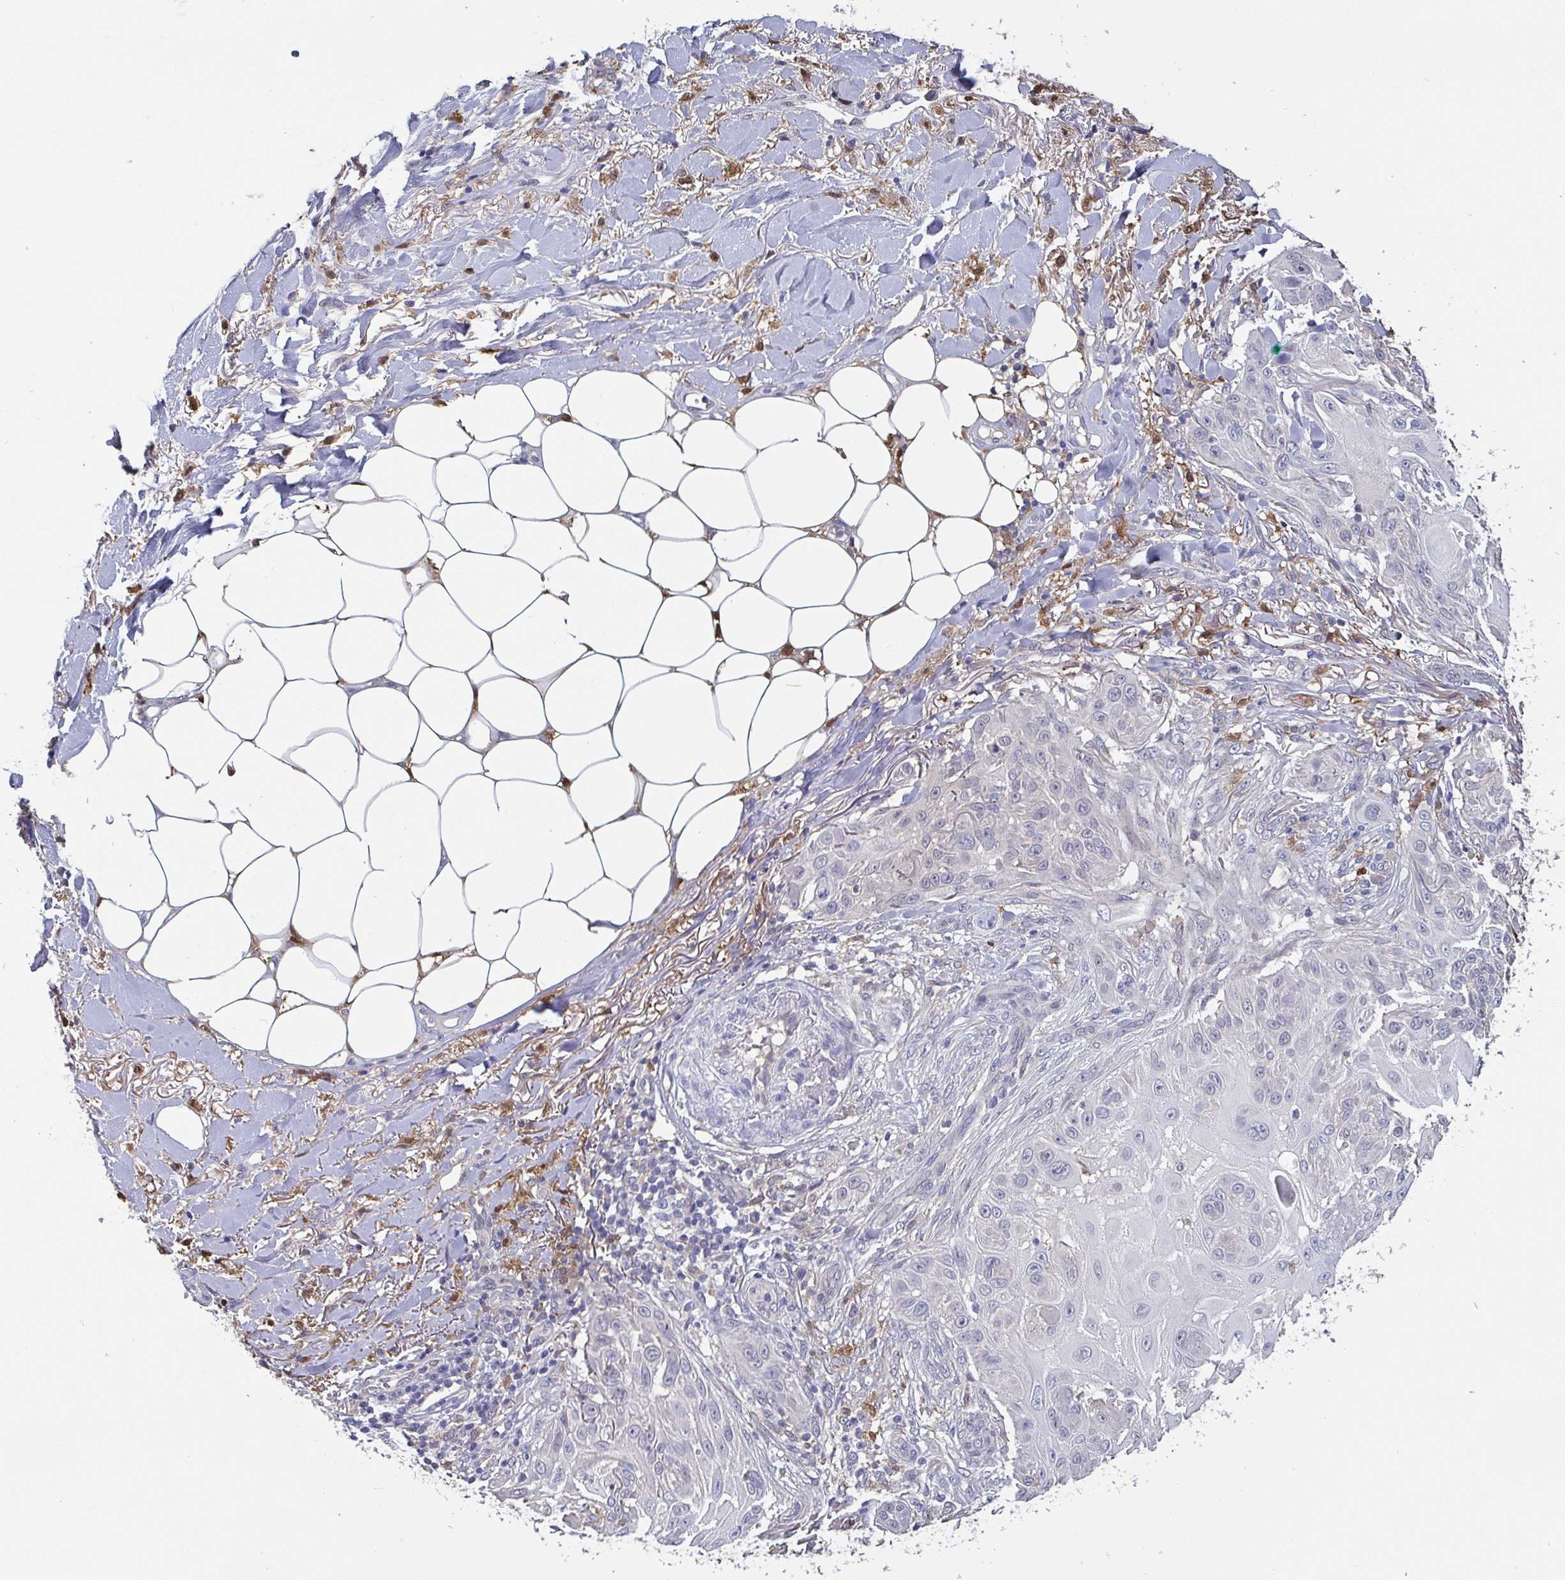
{"staining": {"intensity": "negative", "quantity": "none", "location": "none"}, "tissue": "skin cancer", "cell_type": "Tumor cells", "image_type": "cancer", "snomed": [{"axis": "morphology", "description": "Squamous cell carcinoma, NOS"}, {"axis": "topography", "description": "Skin"}], "caption": "Tumor cells are negative for brown protein staining in skin cancer.", "gene": "IDH1", "patient": {"sex": "female", "age": 91}}